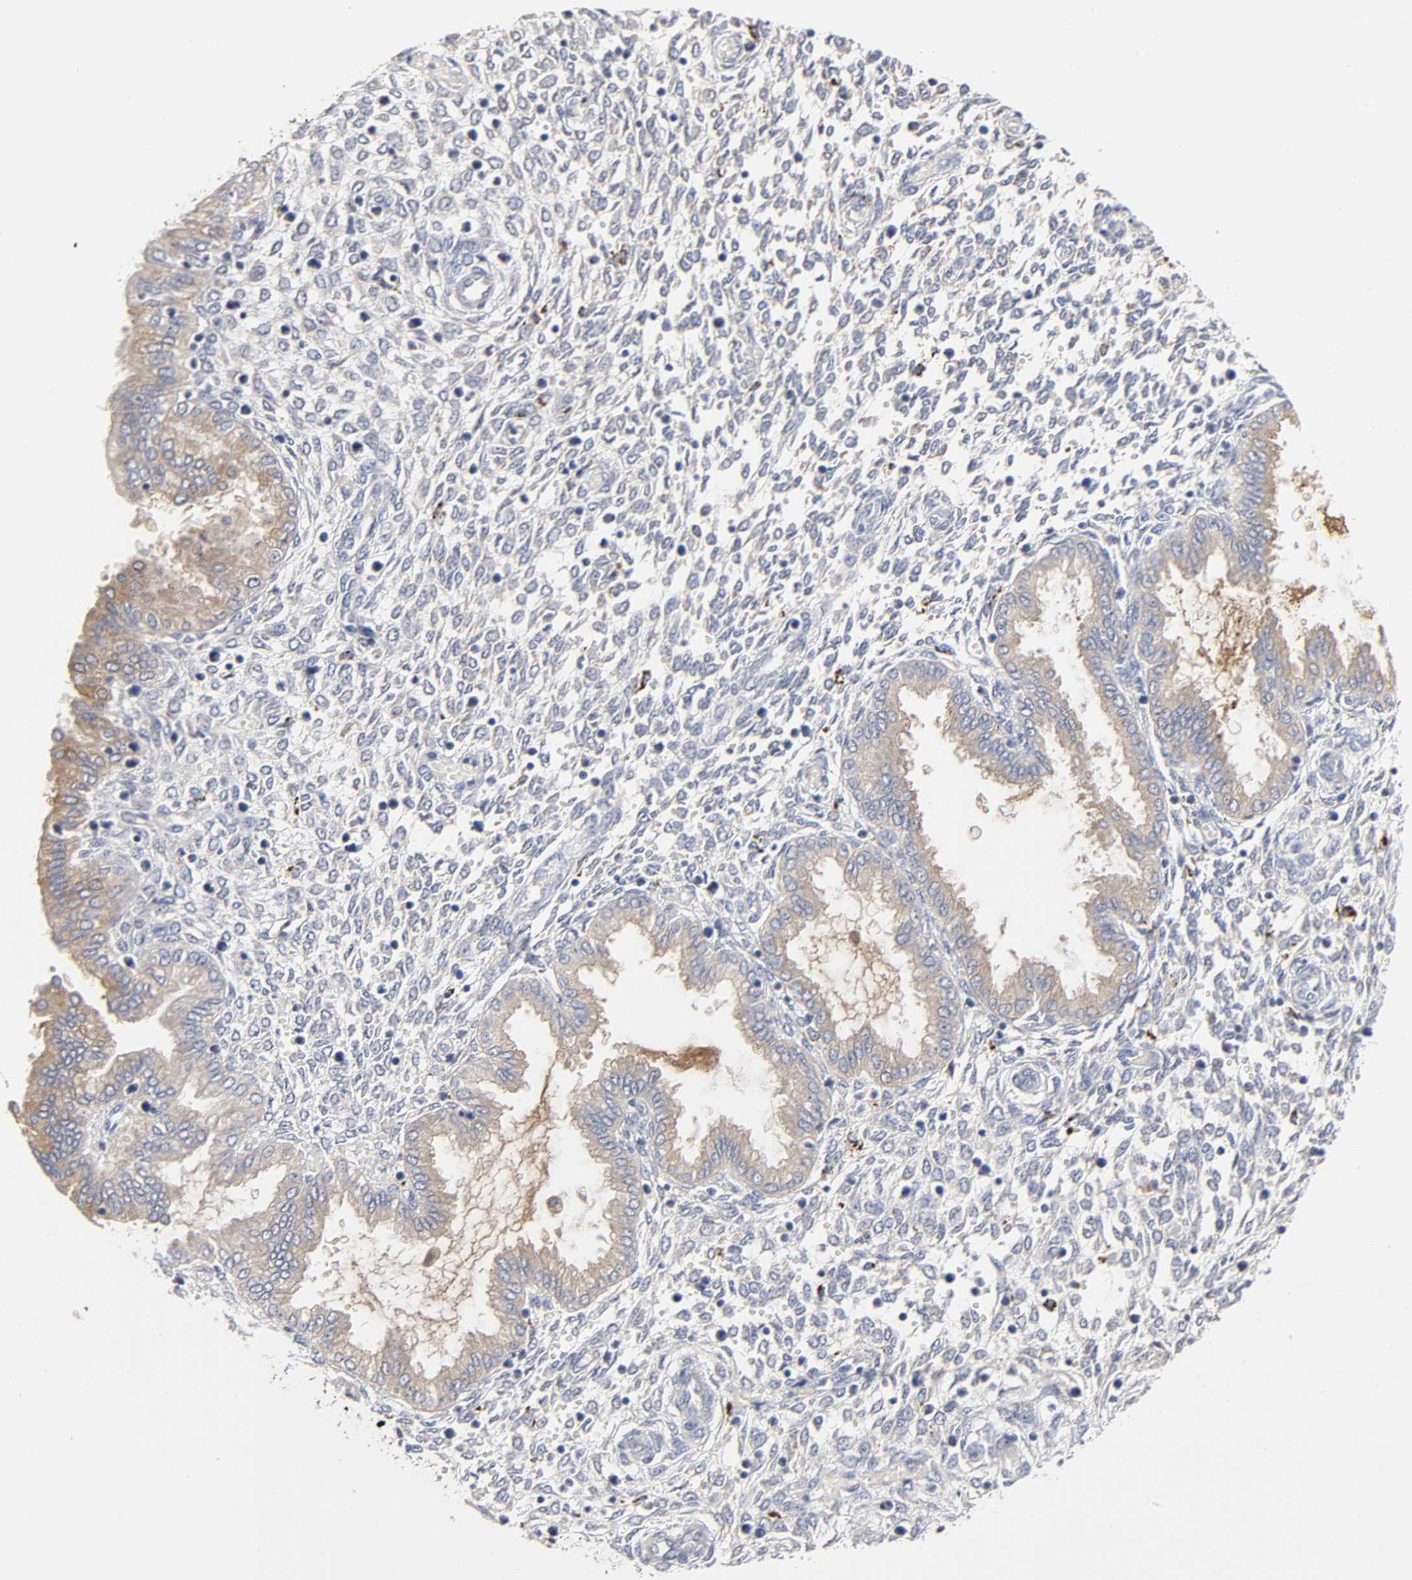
{"staining": {"intensity": "moderate", "quantity": "<25%", "location": "cytoplasmic/membranous"}, "tissue": "endometrium", "cell_type": "Cells in endometrial stroma", "image_type": "normal", "snomed": [{"axis": "morphology", "description": "Normal tissue, NOS"}, {"axis": "topography", "description": "Endometrium"}], "caption": "Endometrium stained with immunohistochemistry shows moderate cytoplasmic/membranous staining in approximately <25% of cells in endometrial stroma.", "gene": "C17orf75", "patient": {"sex": "female", "age": 33}}